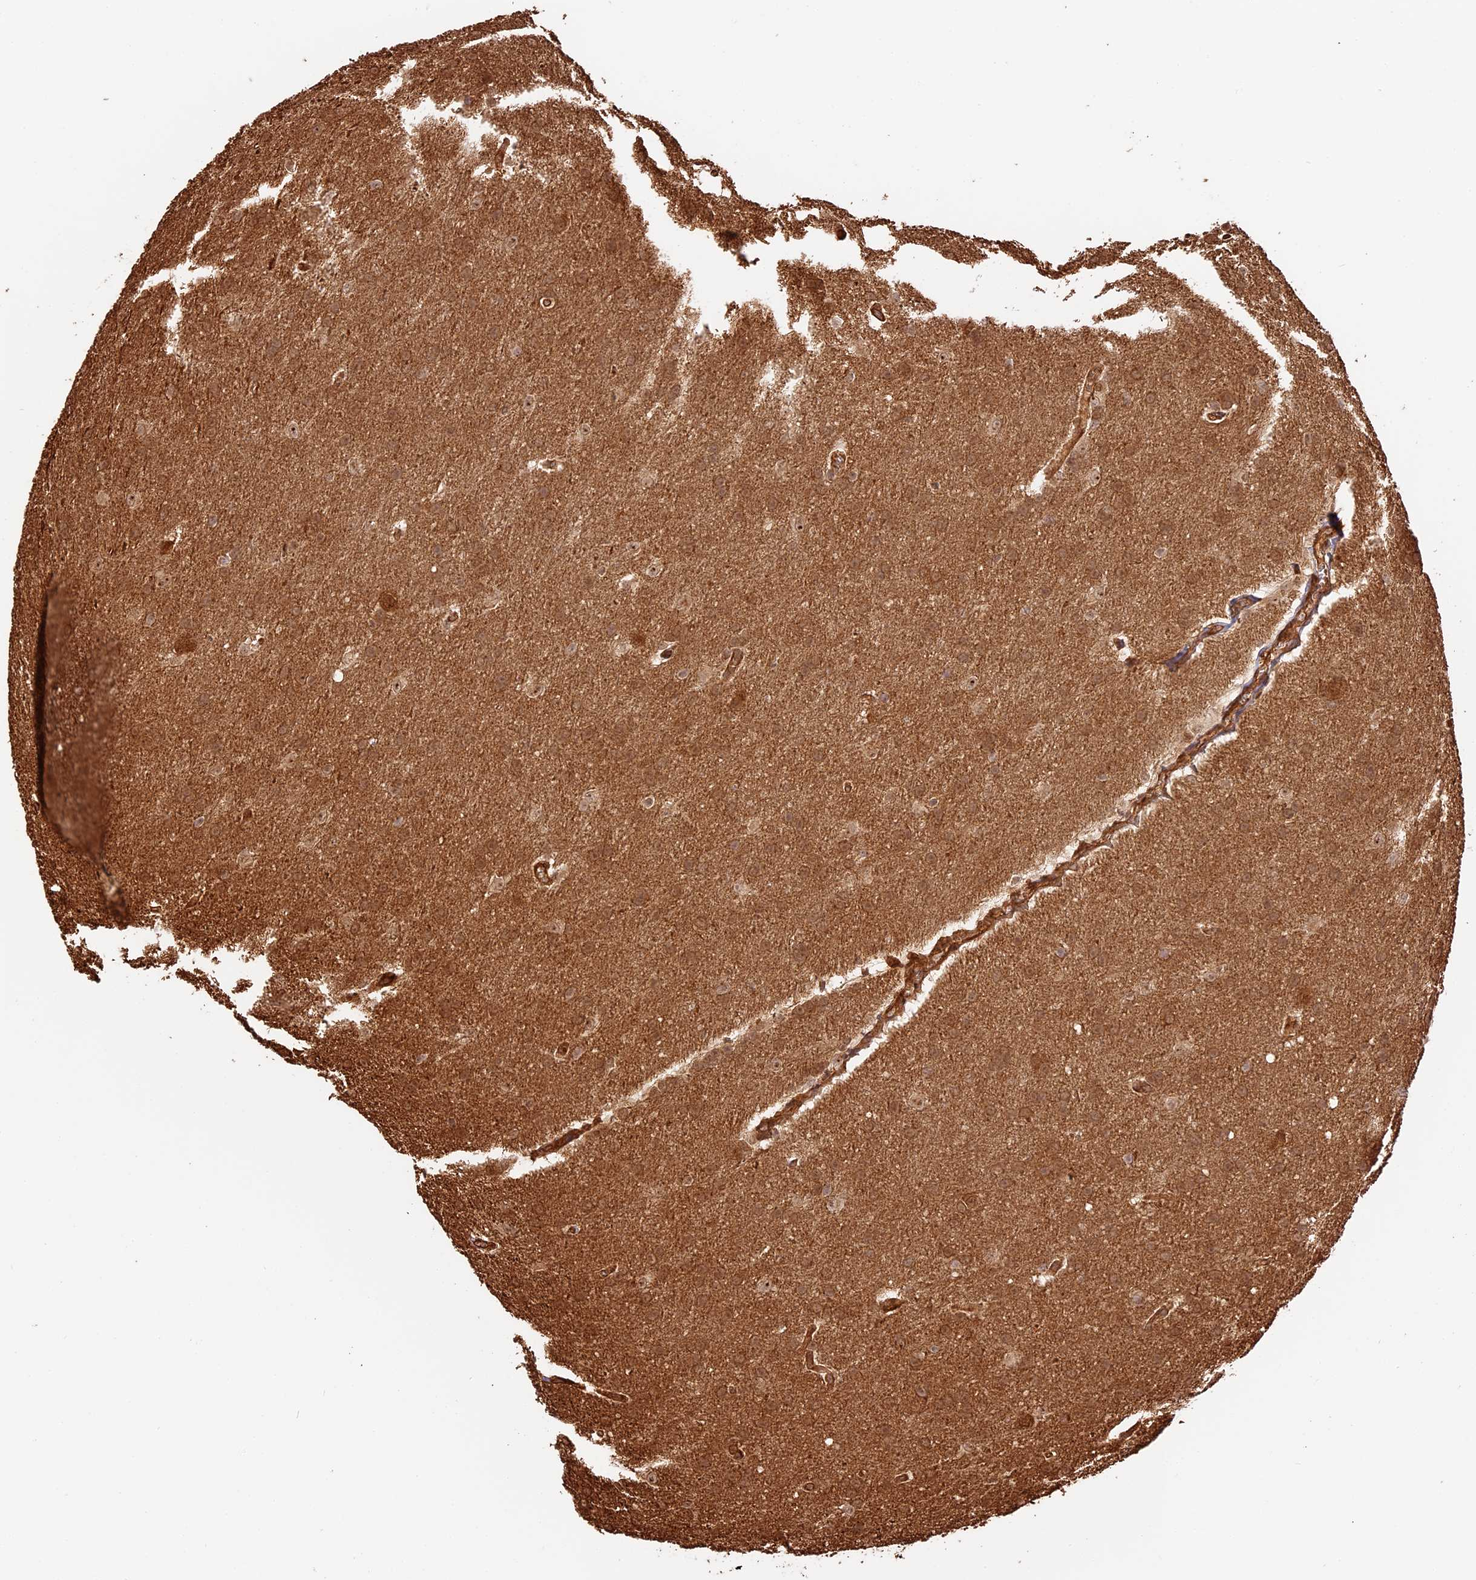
{"staining": {"intensity": "weak", "quantity": "25%-75%", "location": "nuclear"}, "tissue": "glioma", "cell_type": "Tumor cells", "image_type": "cancer", "snomed": [{"axis": "morphology", "description": "Glioma, malignant, Low grade"}, {"axis": "topography", "description": "Brain"}], "caption": "Protein expression analysis of malignant glioma (low-grade) reveals weak nuclear positivity in about 25%-75% of tumor cells.", "gene": "PPP1R37", "patient": {"sex": "female", "age": 32}}